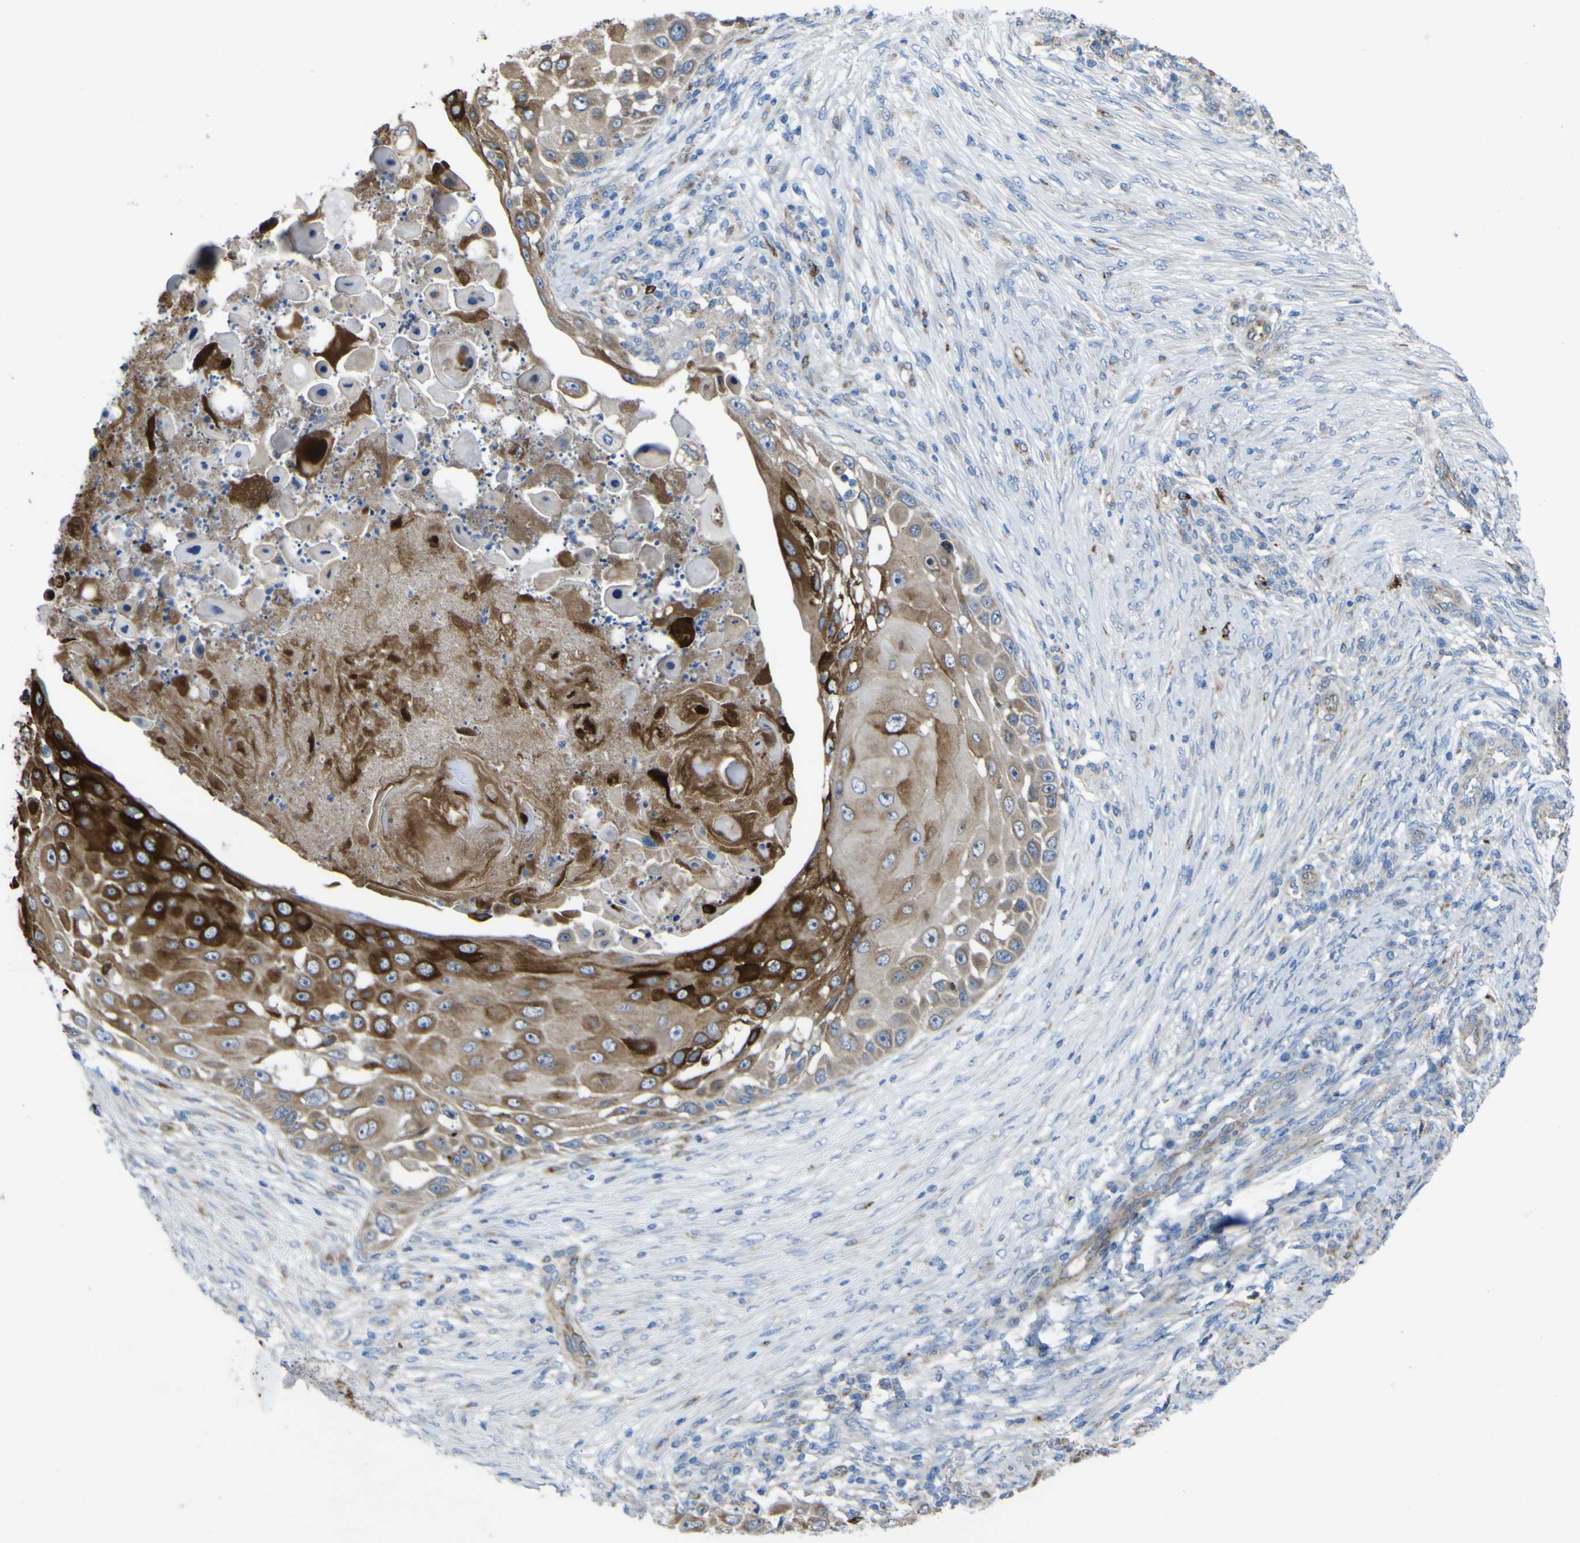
{"staining": {"intensity": "strong", "quantity": "25%-75%", "location": "cytoplasmic/membranous"}, "tissue": "skin cancer", "cell_type": "Tumor cells", "image_type": "cancer", "snomed": [{"axis": "morphology", "description": "Squamous cell carcinoma, NOS"}, {"axis": "topography", "description": "Skin"}], "caption": "Human skin cancer stained for a protein (brown) reveals strong cytoplasmic/membranous positive expression in about 25%-75% of tumor cells.", "gene": "CST3", "patient": {"sex": "female", "age": 44}}